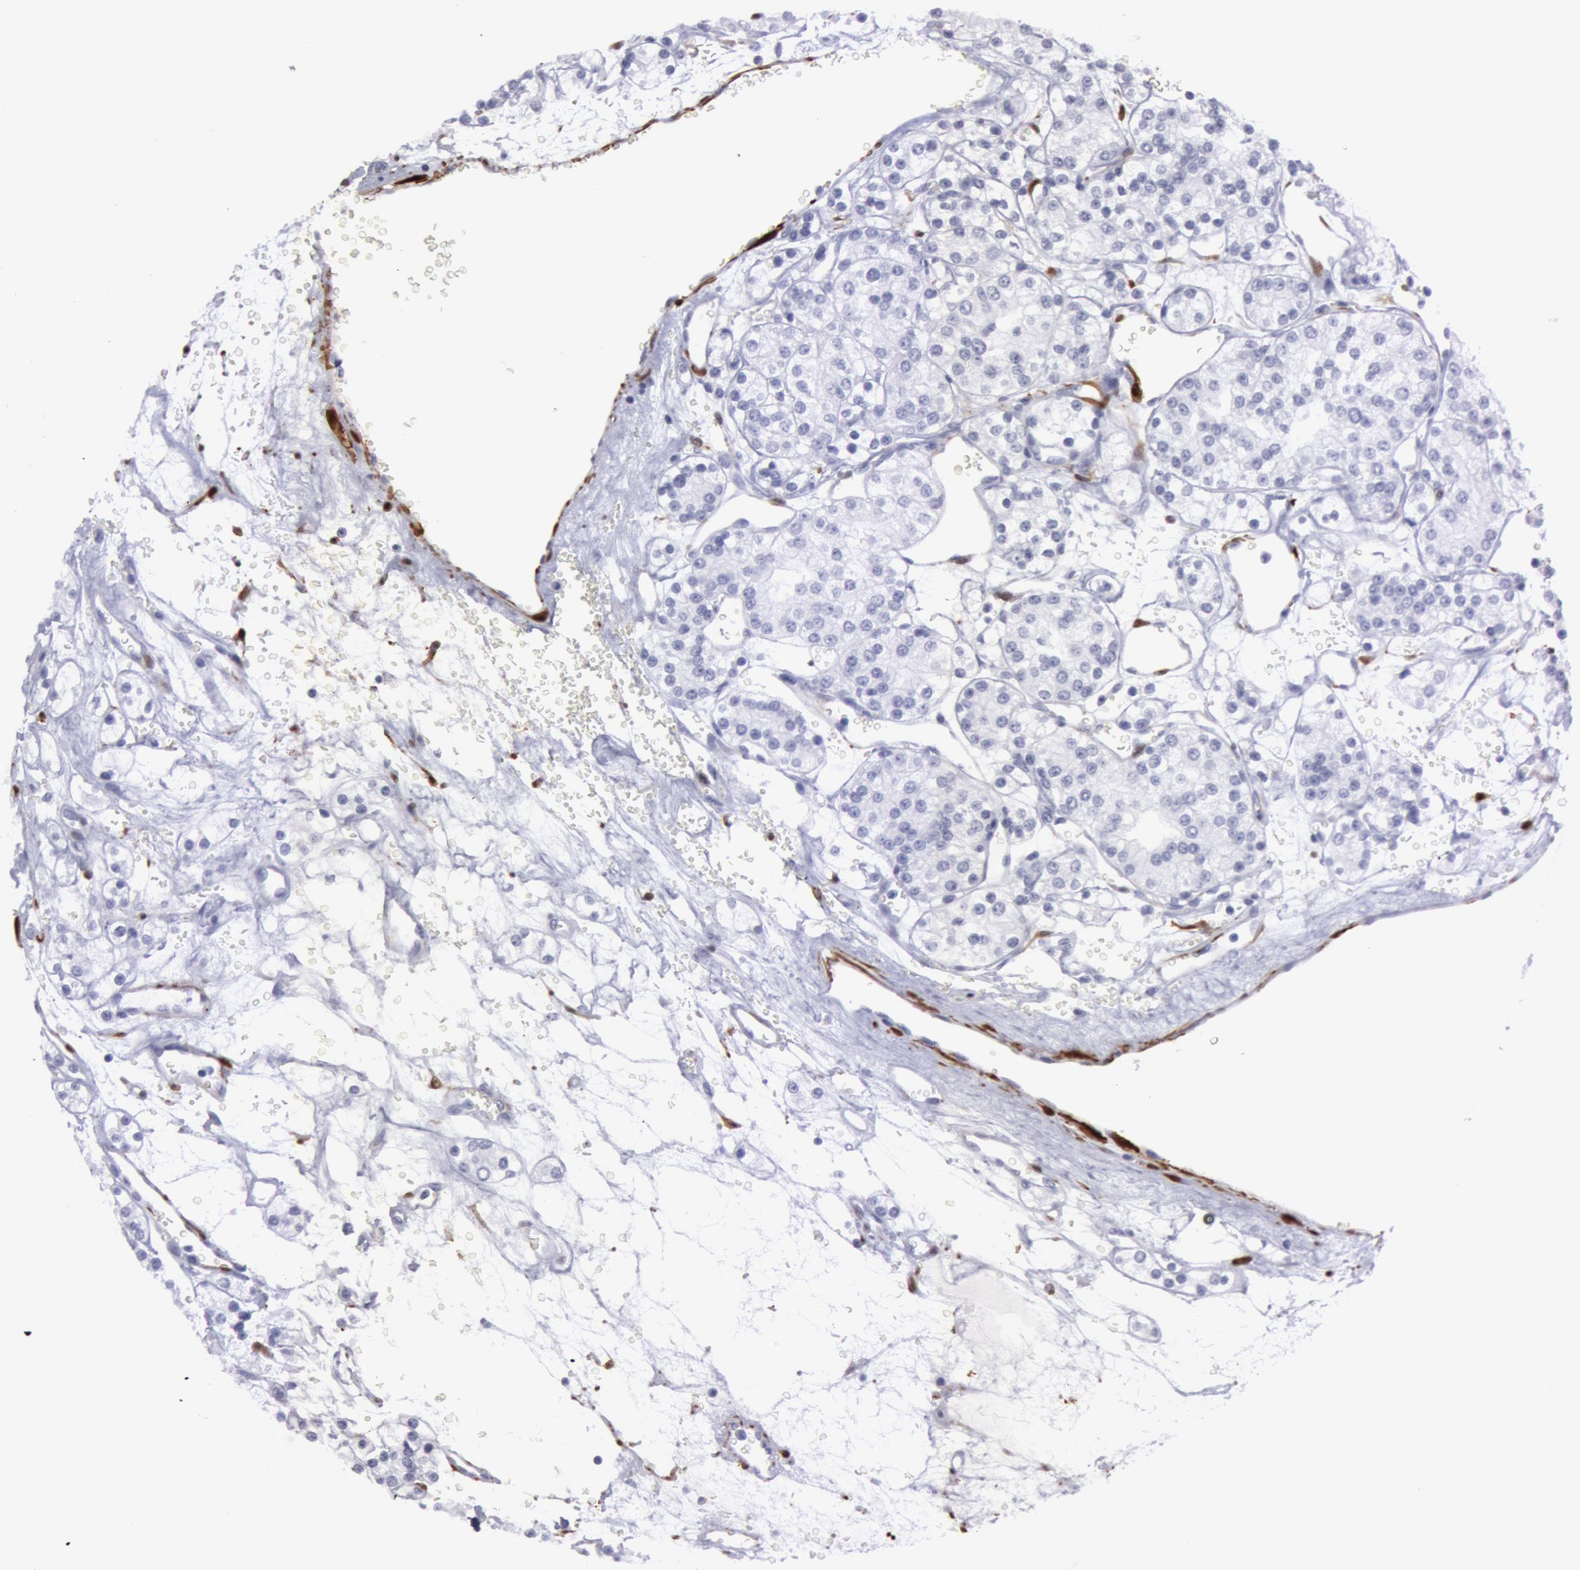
{"staining": {"intensity": "negative", "quantity": "none", "location": "none"}, "tissue": "renal cancer", "cell_type": "Tumor cells", "image_type": "cancer", "snomed": [{"axis": "morphology", "description": "Adenocarcinoma, NOS"}, {"axis": "topography", "description": "Kidney"}], "caption": "Immunohistochemistry histopathology image of human renal adenocarcinoma stained for a protein (brown), which displays no expression in tumor cells.", "gene": "TAGLN", "patient": {"sex": "female", "age": 62}}